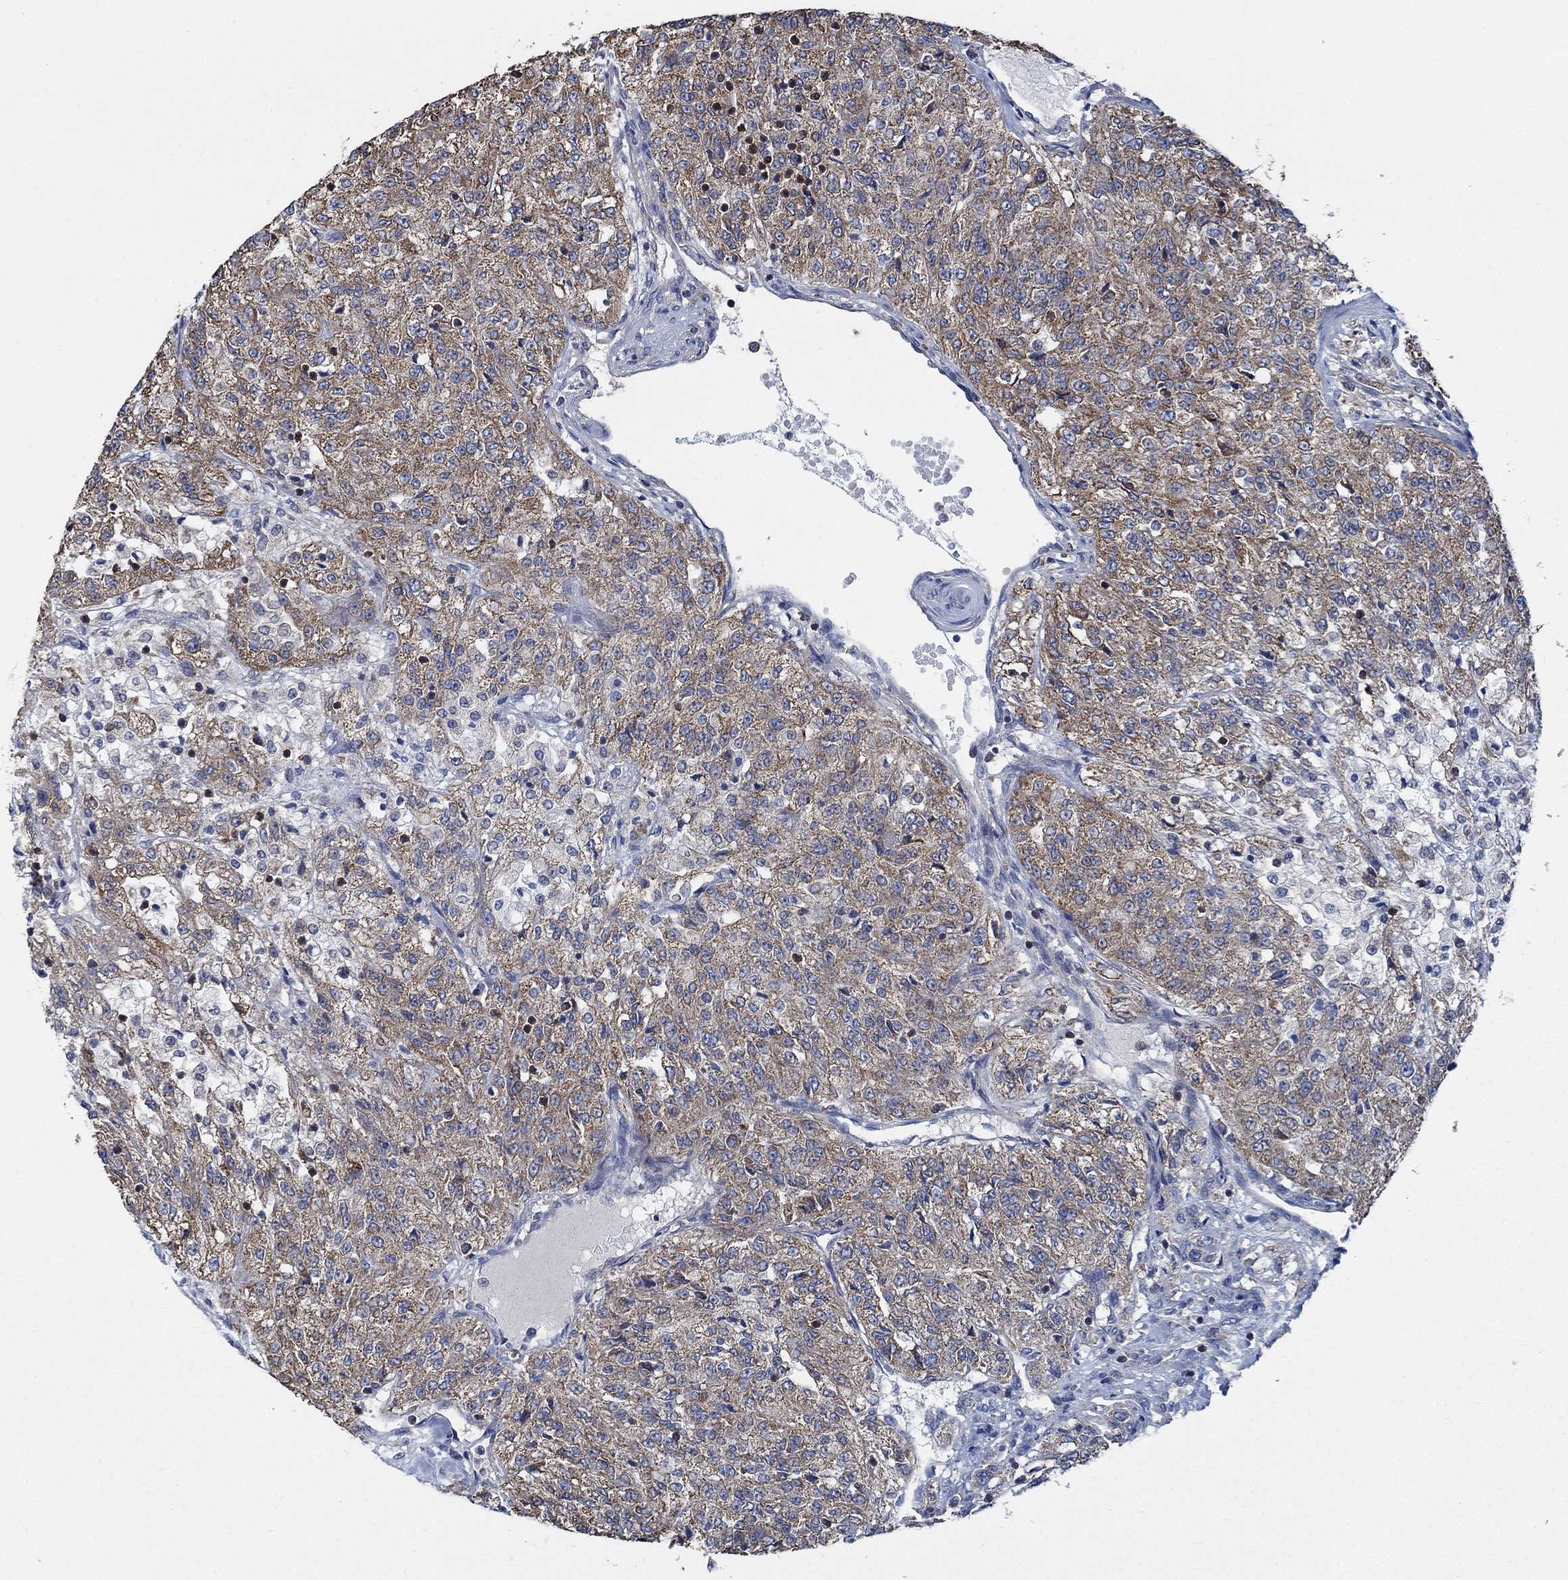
{"staining": {"intensity": "moderate", "quantity": "25%-75%", "location": "cytoplasmic/membranous"}, "tissue": "renal cancer", "cell_type": "Tumor cells", "image_type": "cancer", "snomed": [{"axis": "morphology", "description": "Adenocarcinoma, NOS"}, {"axis": "topography", "description": "Kidney"}], "caption": "Protein analysis of adenocarcinoma (renal) tissue reveals moderate cytoplasmic/membranous positivity in approximately 25%-75% of tumor cells.", "gene": "STXBP6", "patient": {"sex": "female", "age": 63}}